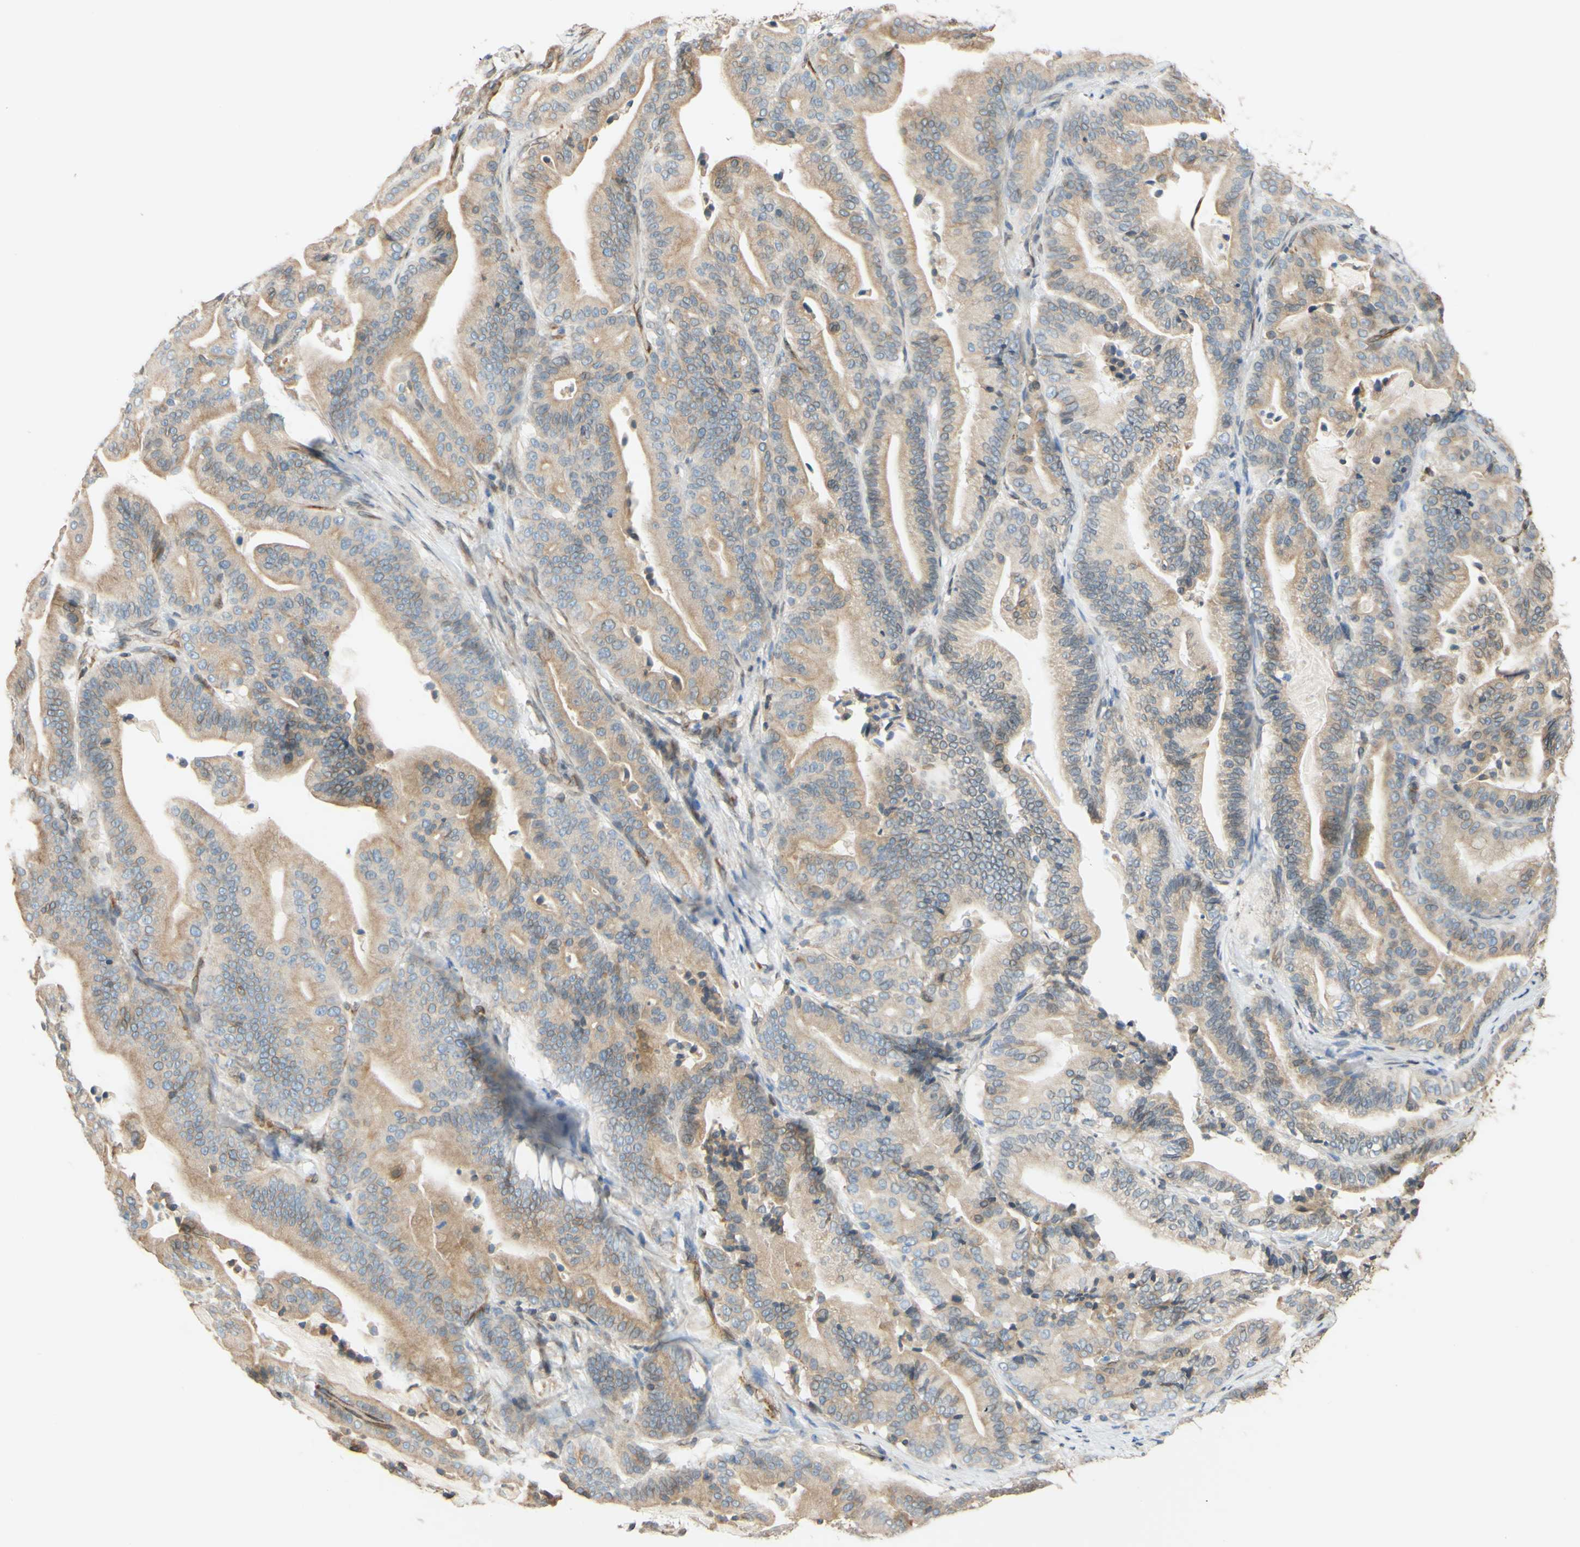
{"staining": {"intensity": "moderate", "quantity": ">75%", "location": "cytoplasmic/membranous"}, "tissue": "pancreatic cancer", "cell_type": "Tumor cells", "image_type": "cancer", "snomed": [{"axis": "morphology", "description": "Adenocarcinoma, NOS"}, {"axis": "topography", "description": "Pancreas"}], "caption": "A brown stain highlights moderate cytoplasmic/membranous expression of a protein in adenocarcinoma (pancreatic) tumor cells.", "gene": "ENDOD1", "patient": {"sex": "male", "age": 63}}